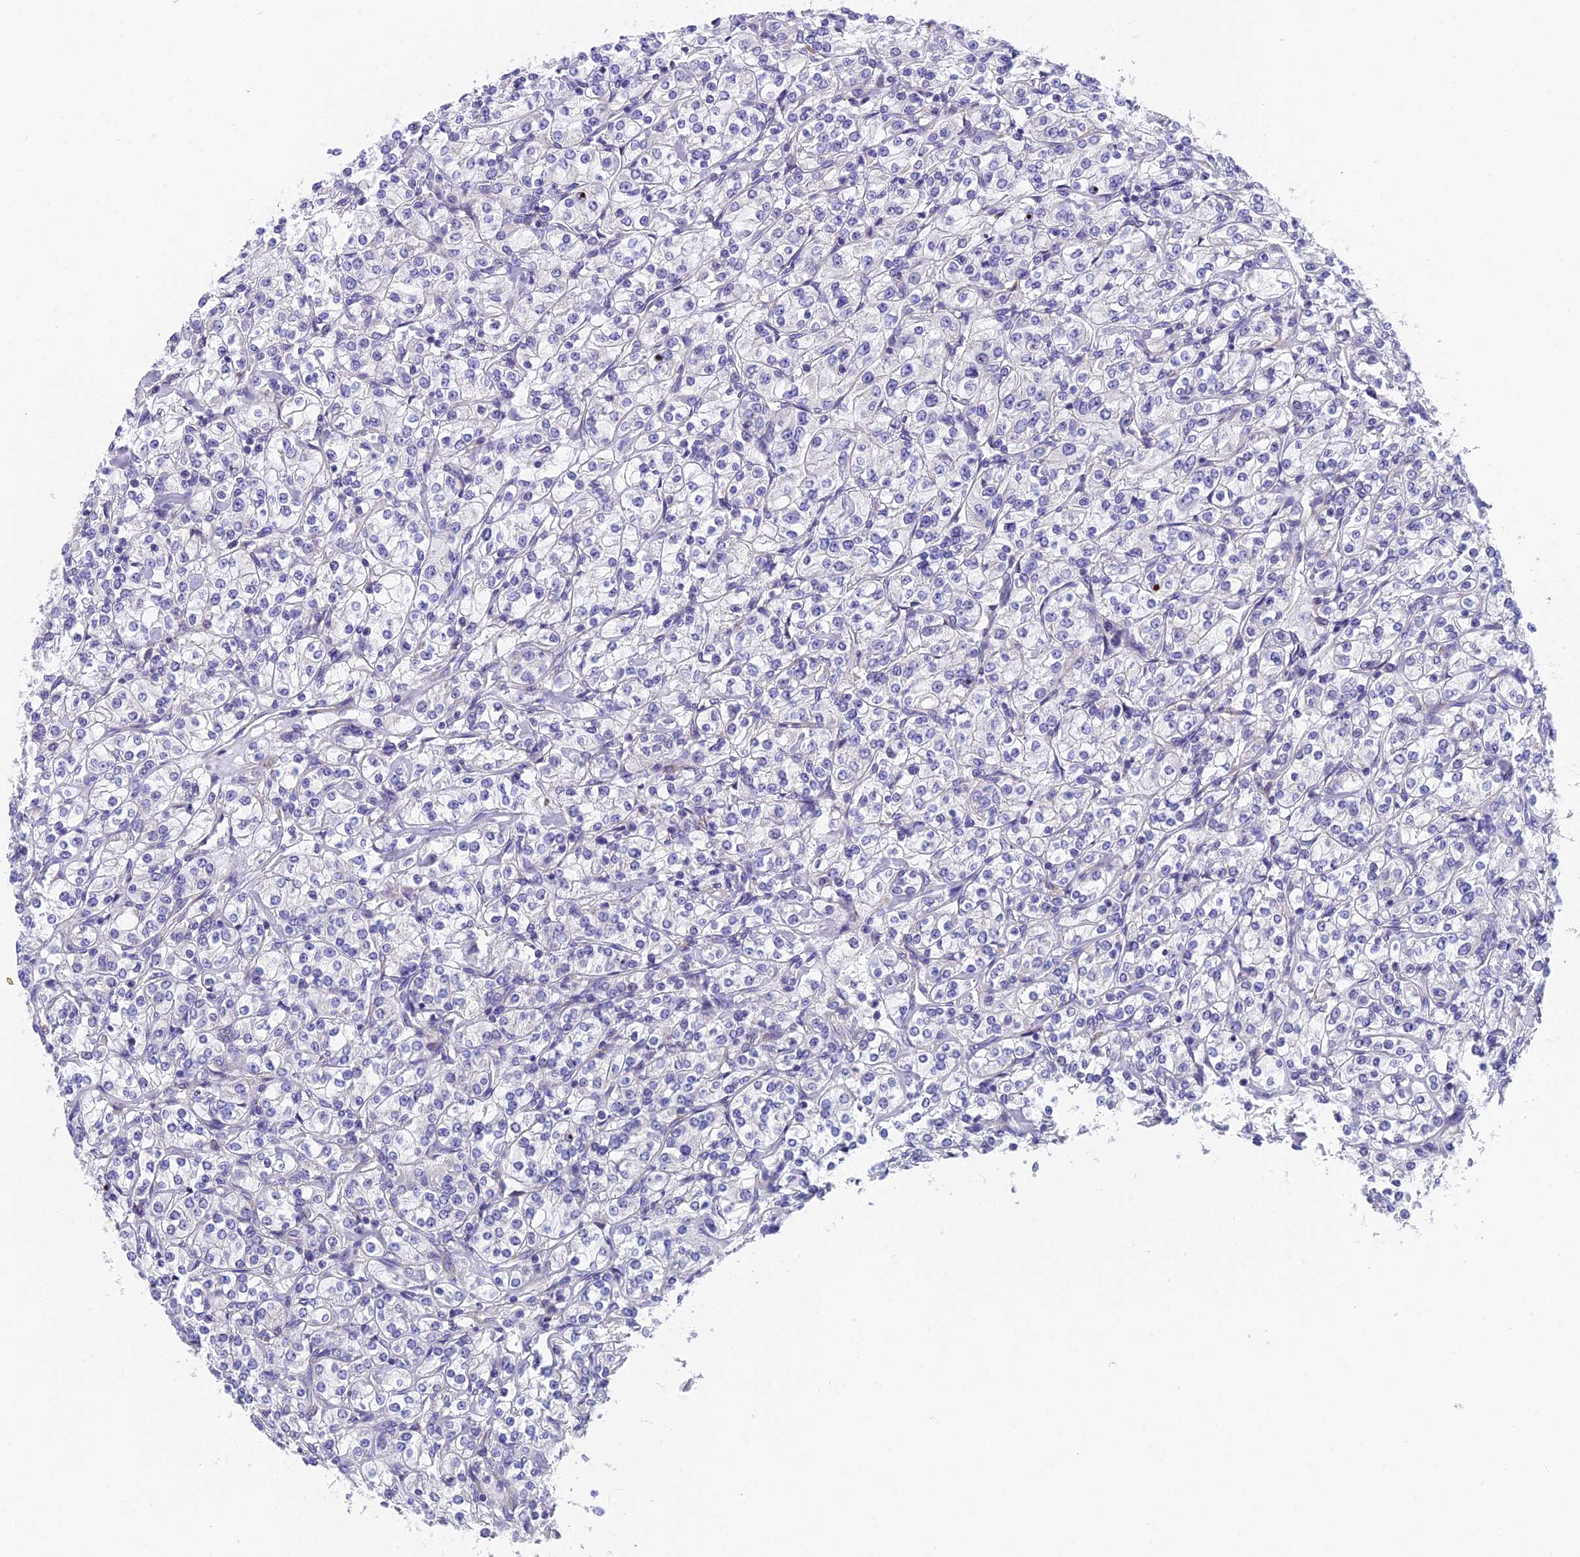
{"staining": {"intensity": "negative", "quantity": "none", "location": "none"}, "tissue": "renal cancer", "cell_type": "Tumor cells", "image_type": "cancer", "snomed": [{"axis": "morphology", "description": "Adenocarcinoma, NOS"}, {"axis": "topography", "description": "Kidney"}], "caption": "Immunohistochemistry (IHC) image of human adenocarcinoma (renal) stained for a protein (brown), which exhibits no expression in tumor cells.", "gene": "MVB12A", "patient": {"sex": "male", "age": 77}}